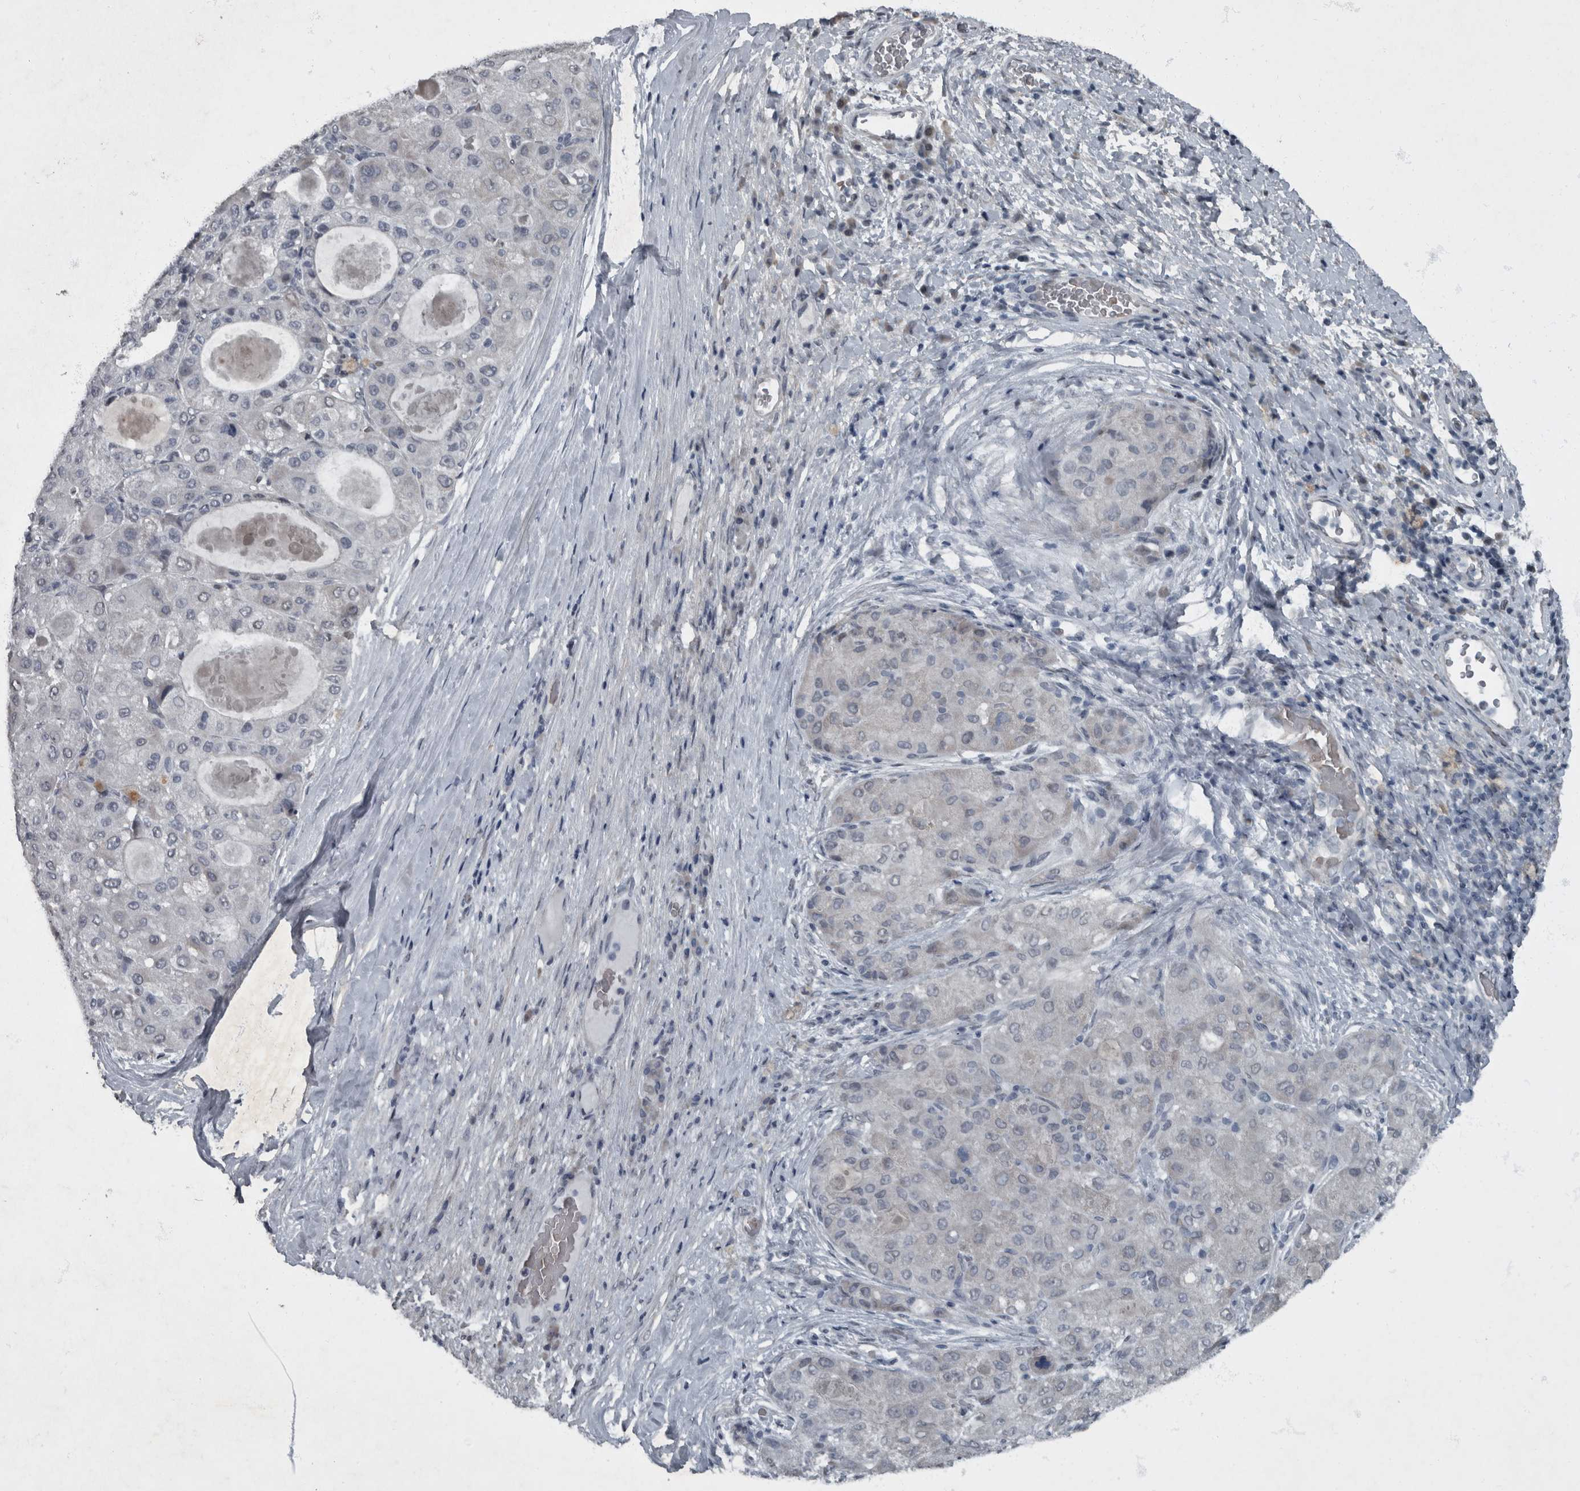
{"staining": {"intensity": "negative", "quantity": "none", "location": "none"}, "tissue": "liver cancer", "cell_type": "Tumor cells", "image_type": "cancer", "snomed": [{"axis": "morphology", "description": "Carcinoma, Hepatocellular, NOS"}, {"axis": "topography", "description": "Liver"}], "caption": "Tumor cells show no significant expression in liver cancer.", "gene": "WDR33", "patient": {"sex": "male", "age": 80}}